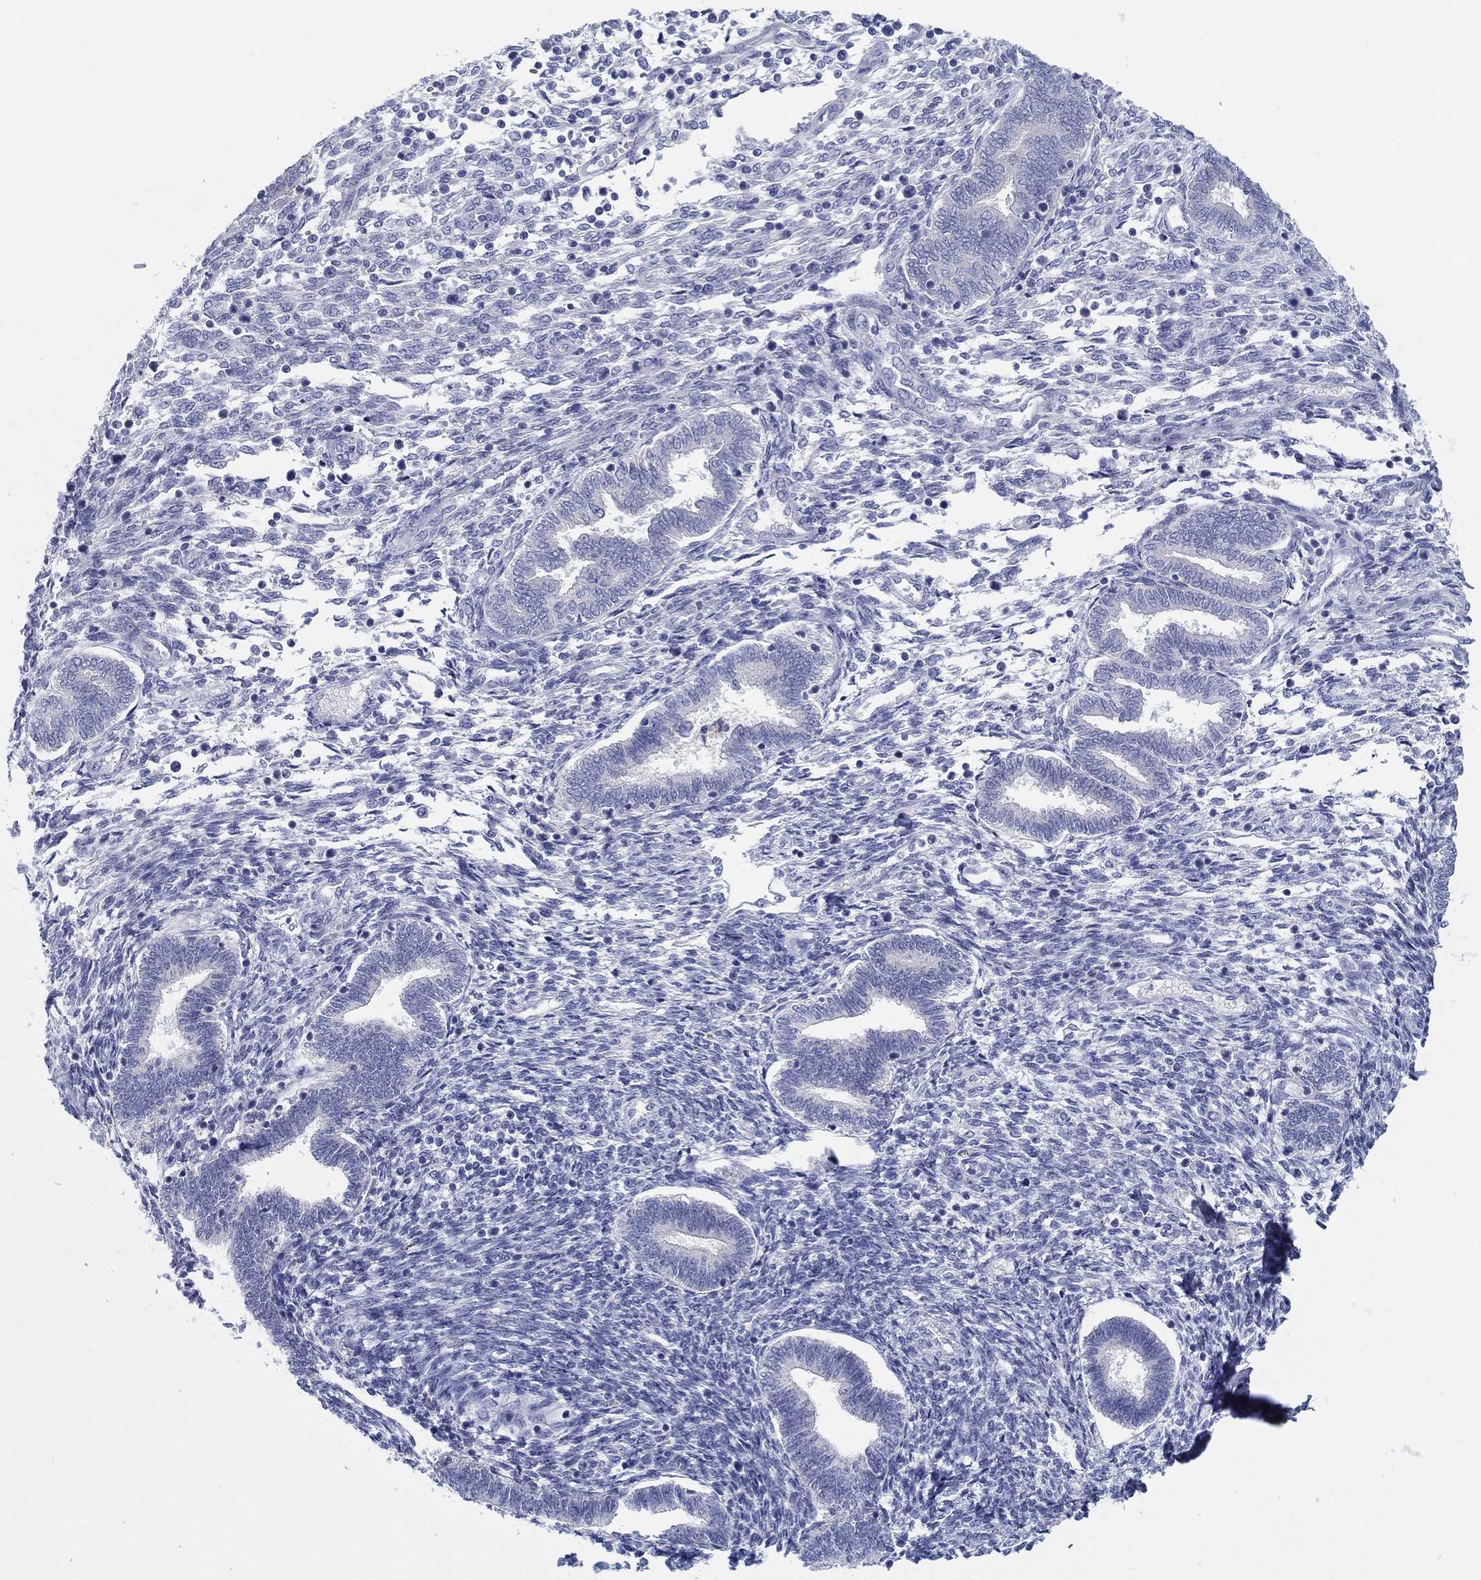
{"staining": {"intensity": "negative", "quantity": "none", "location": "none"}, "tissue": "endometrium", "cell_type": "Cells in endometrial stroma", "image_type": "normal", "snomed": [{"axis": "morphology", "description": "Normal tissue, NOS"}, {"axis": "topography", "description": "Endometrium"}], "caption": "Cells in endometrial stroma show no significant protein staining in benign endometrium.", "gene": "HAPLN4", "patient": {"sex": "female", "age": 42}}